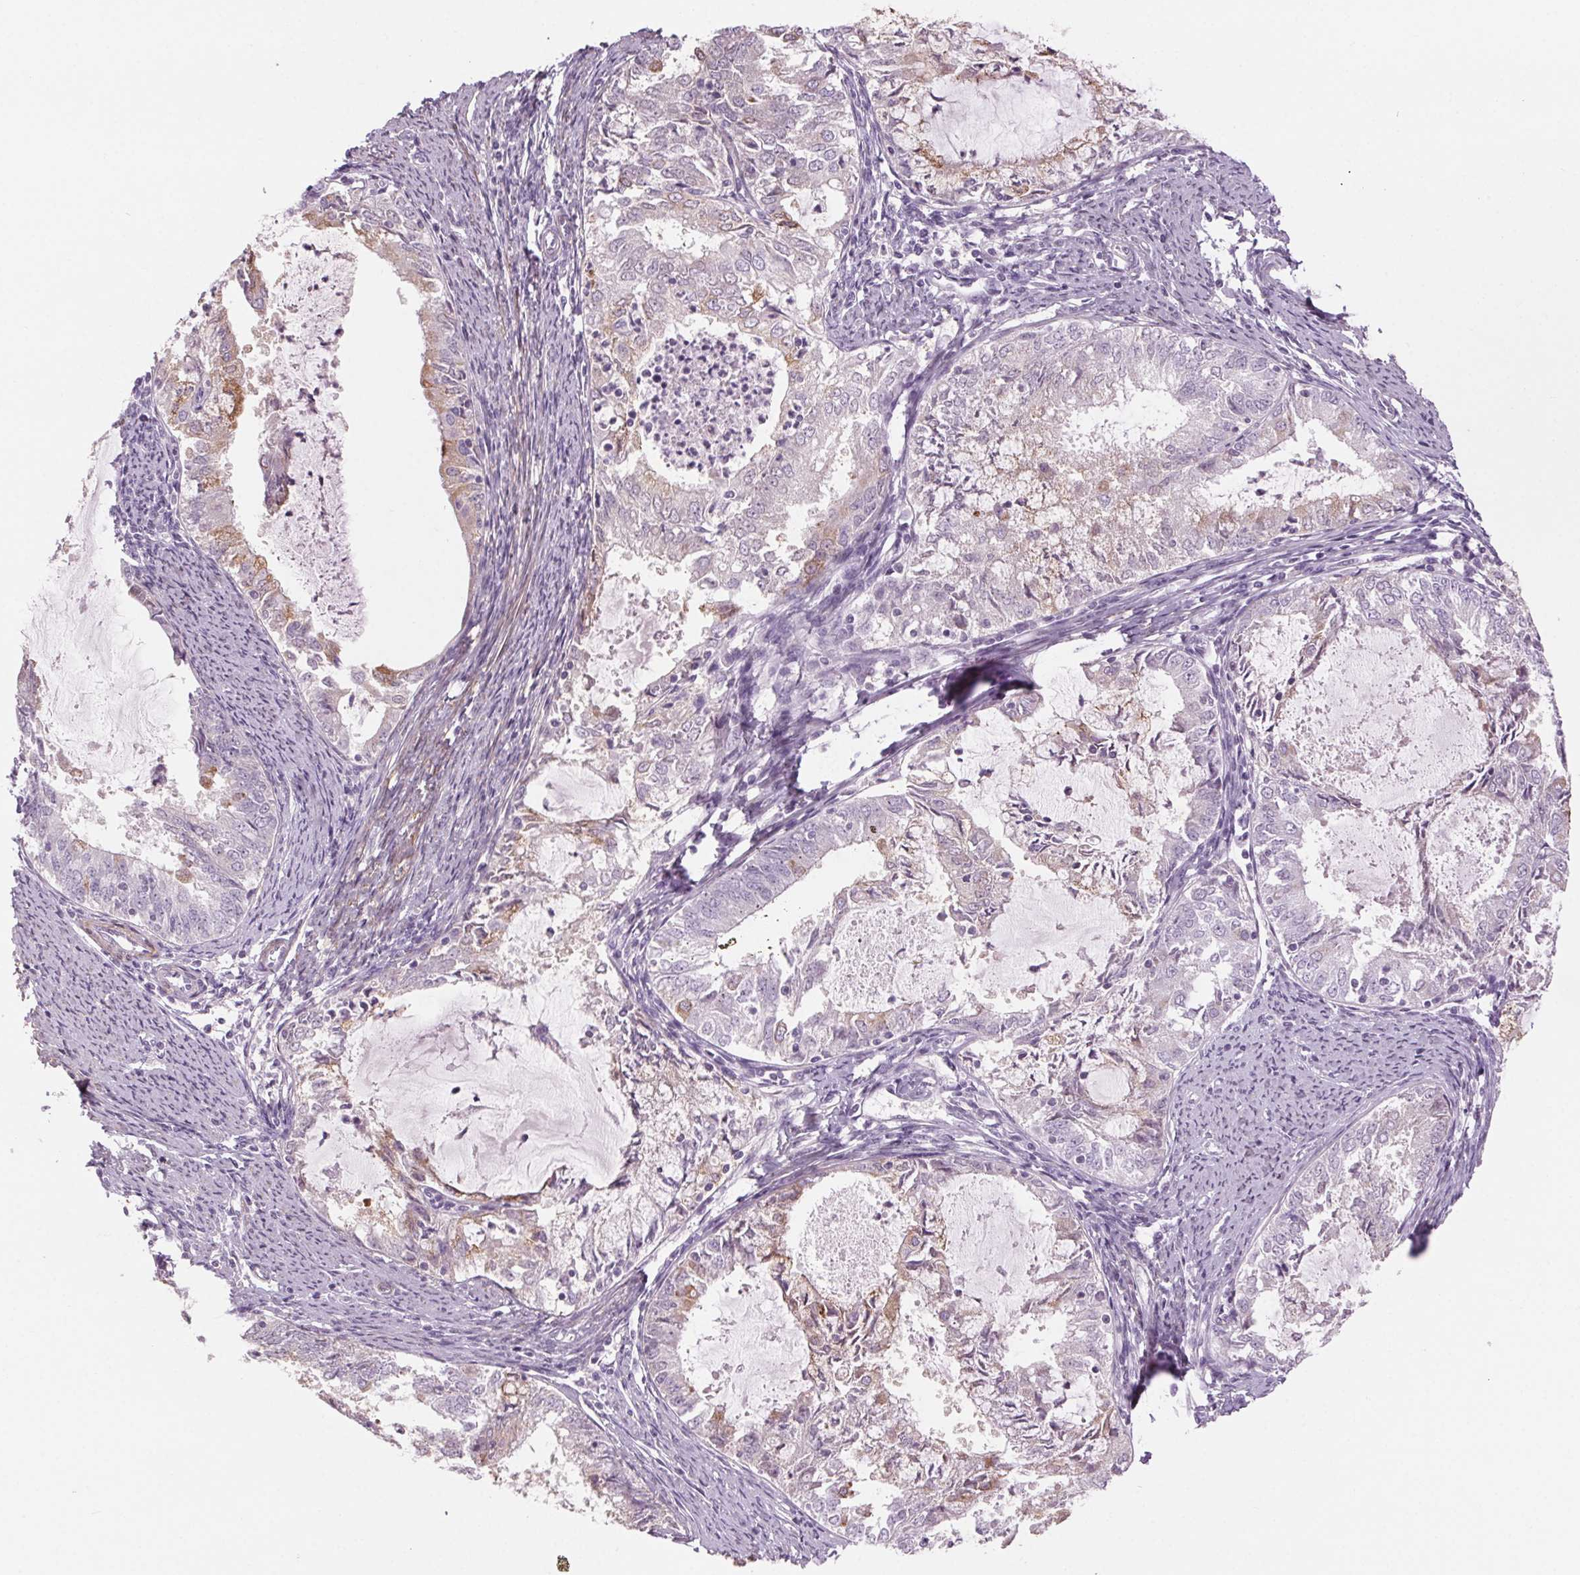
{"staining": {"intensity": "weak", "quantity": "<25%", "location": "cytoplasmic/membranous"}, "tissue": "endometrial cancer", "cell_type": "Tumor cells", "image_type": "cancer", "snomed": [{"axis": "morphology", "description": "Adenocarcinoma, NOS"}, {"axis": "topography", "description": "Endometrium"}], "caption": "Adenocarcinoma (endometrial) was stained to show a protein in brown. There is no significant positivity in tumor cells.", "gene": "HHLA2", "patient": {"sex": "female", "age": 57}}